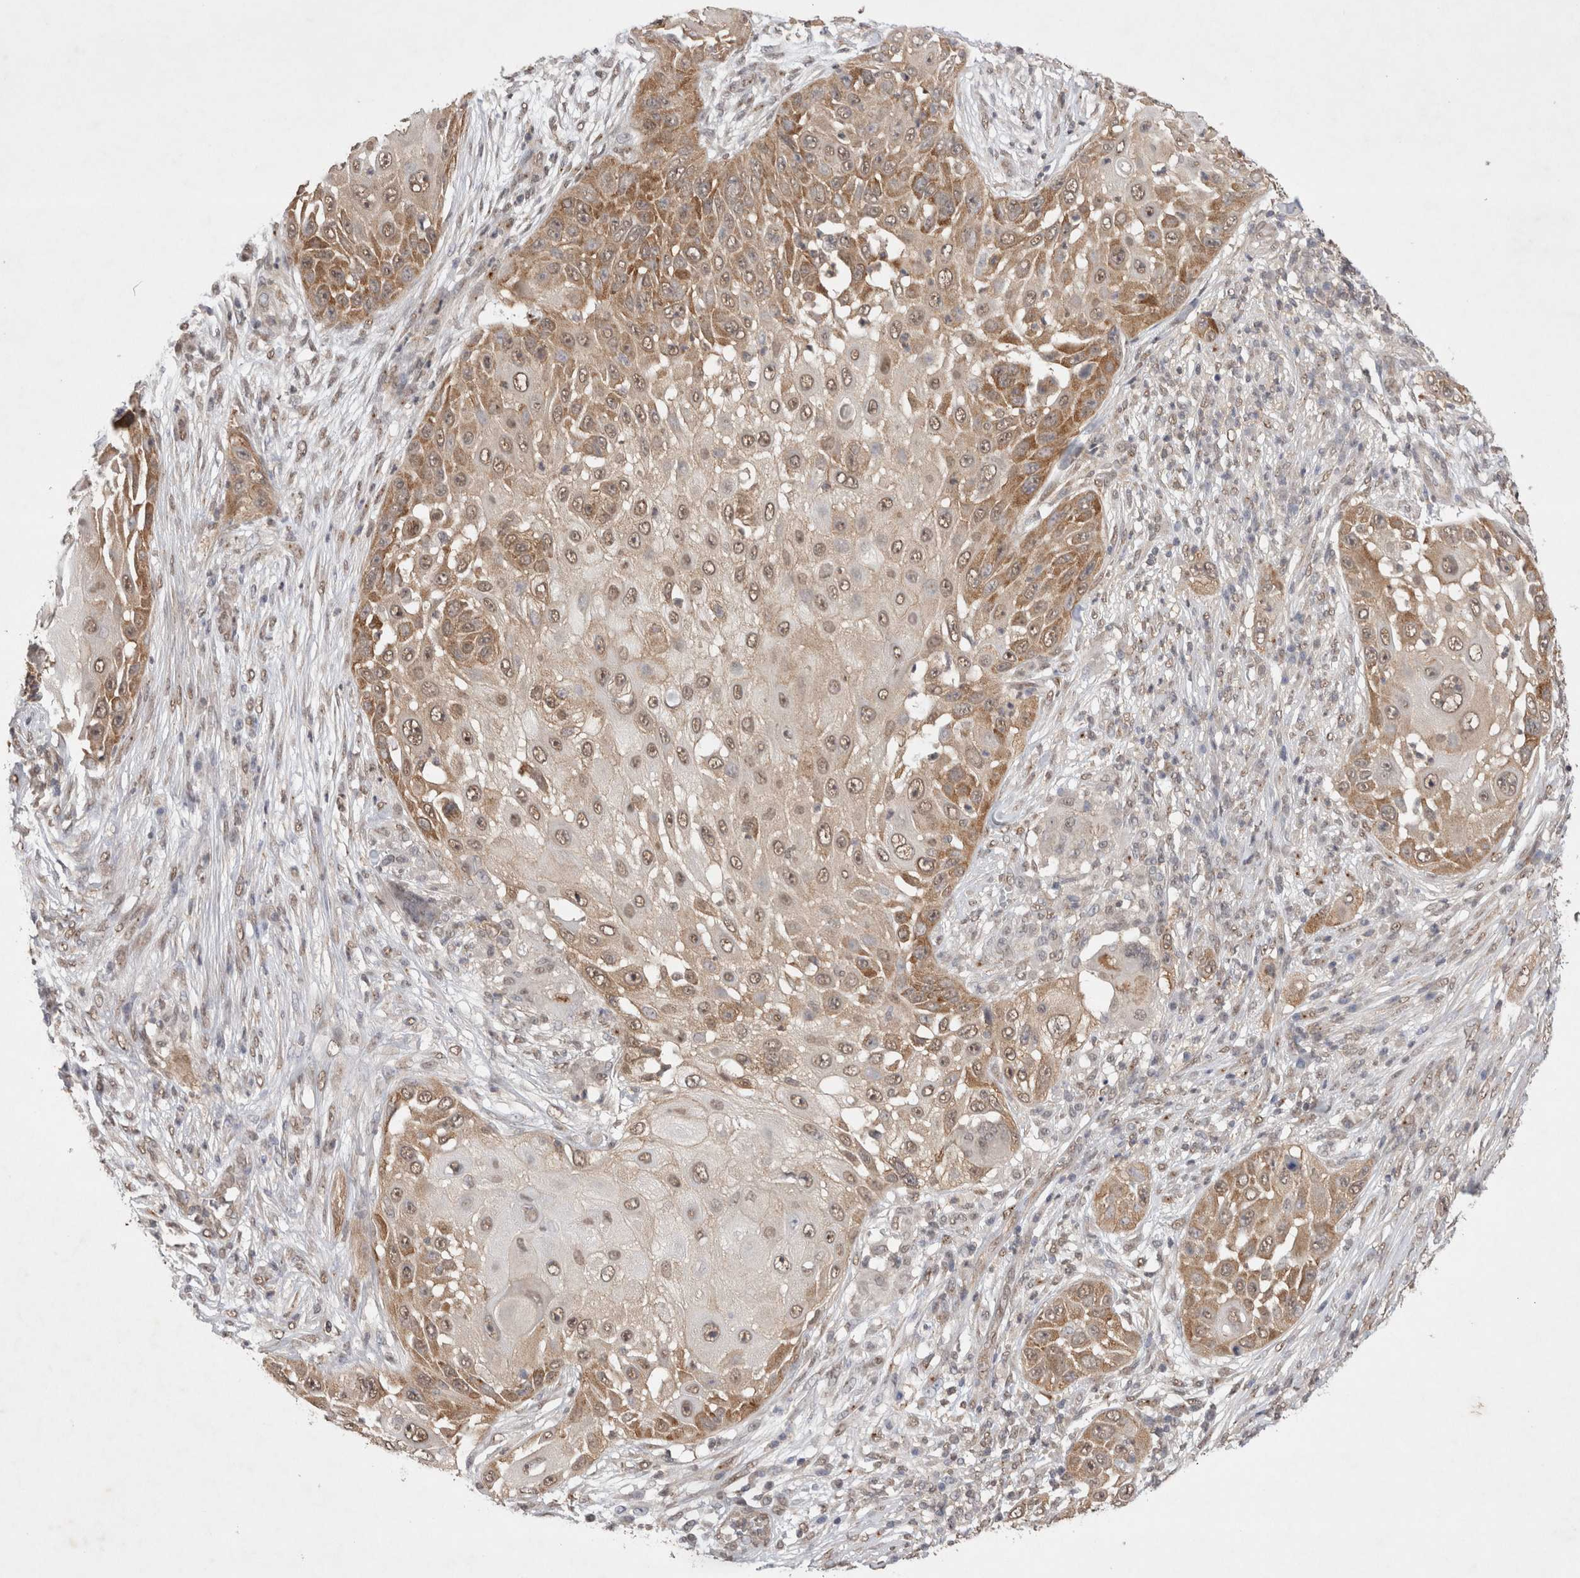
{"staining": {"intensity": "moderate", "quantity": ">75%", "location": "cytoplasmic/membranous,nuclear"}, "tissue": "skin cancer", "cell_type": "Tumor cells", "image_type": "cancer", "snomed": [{"axis": "morphology", "description": "Squamous cell carcinoma, NOS"}, {"axis": "topography", "description": "Skin"}], "caption": "DAB (3,3'-diaminobenzidine) immunohistochemical staining of squamous cell carcinoma (skin) demonstrates moderate cytoplasmic/membranous and nuclear protein positivity in about >75% of tumor cells.", "gene": "WIPF2", "patient": {"sex": "female", "age": 44}}